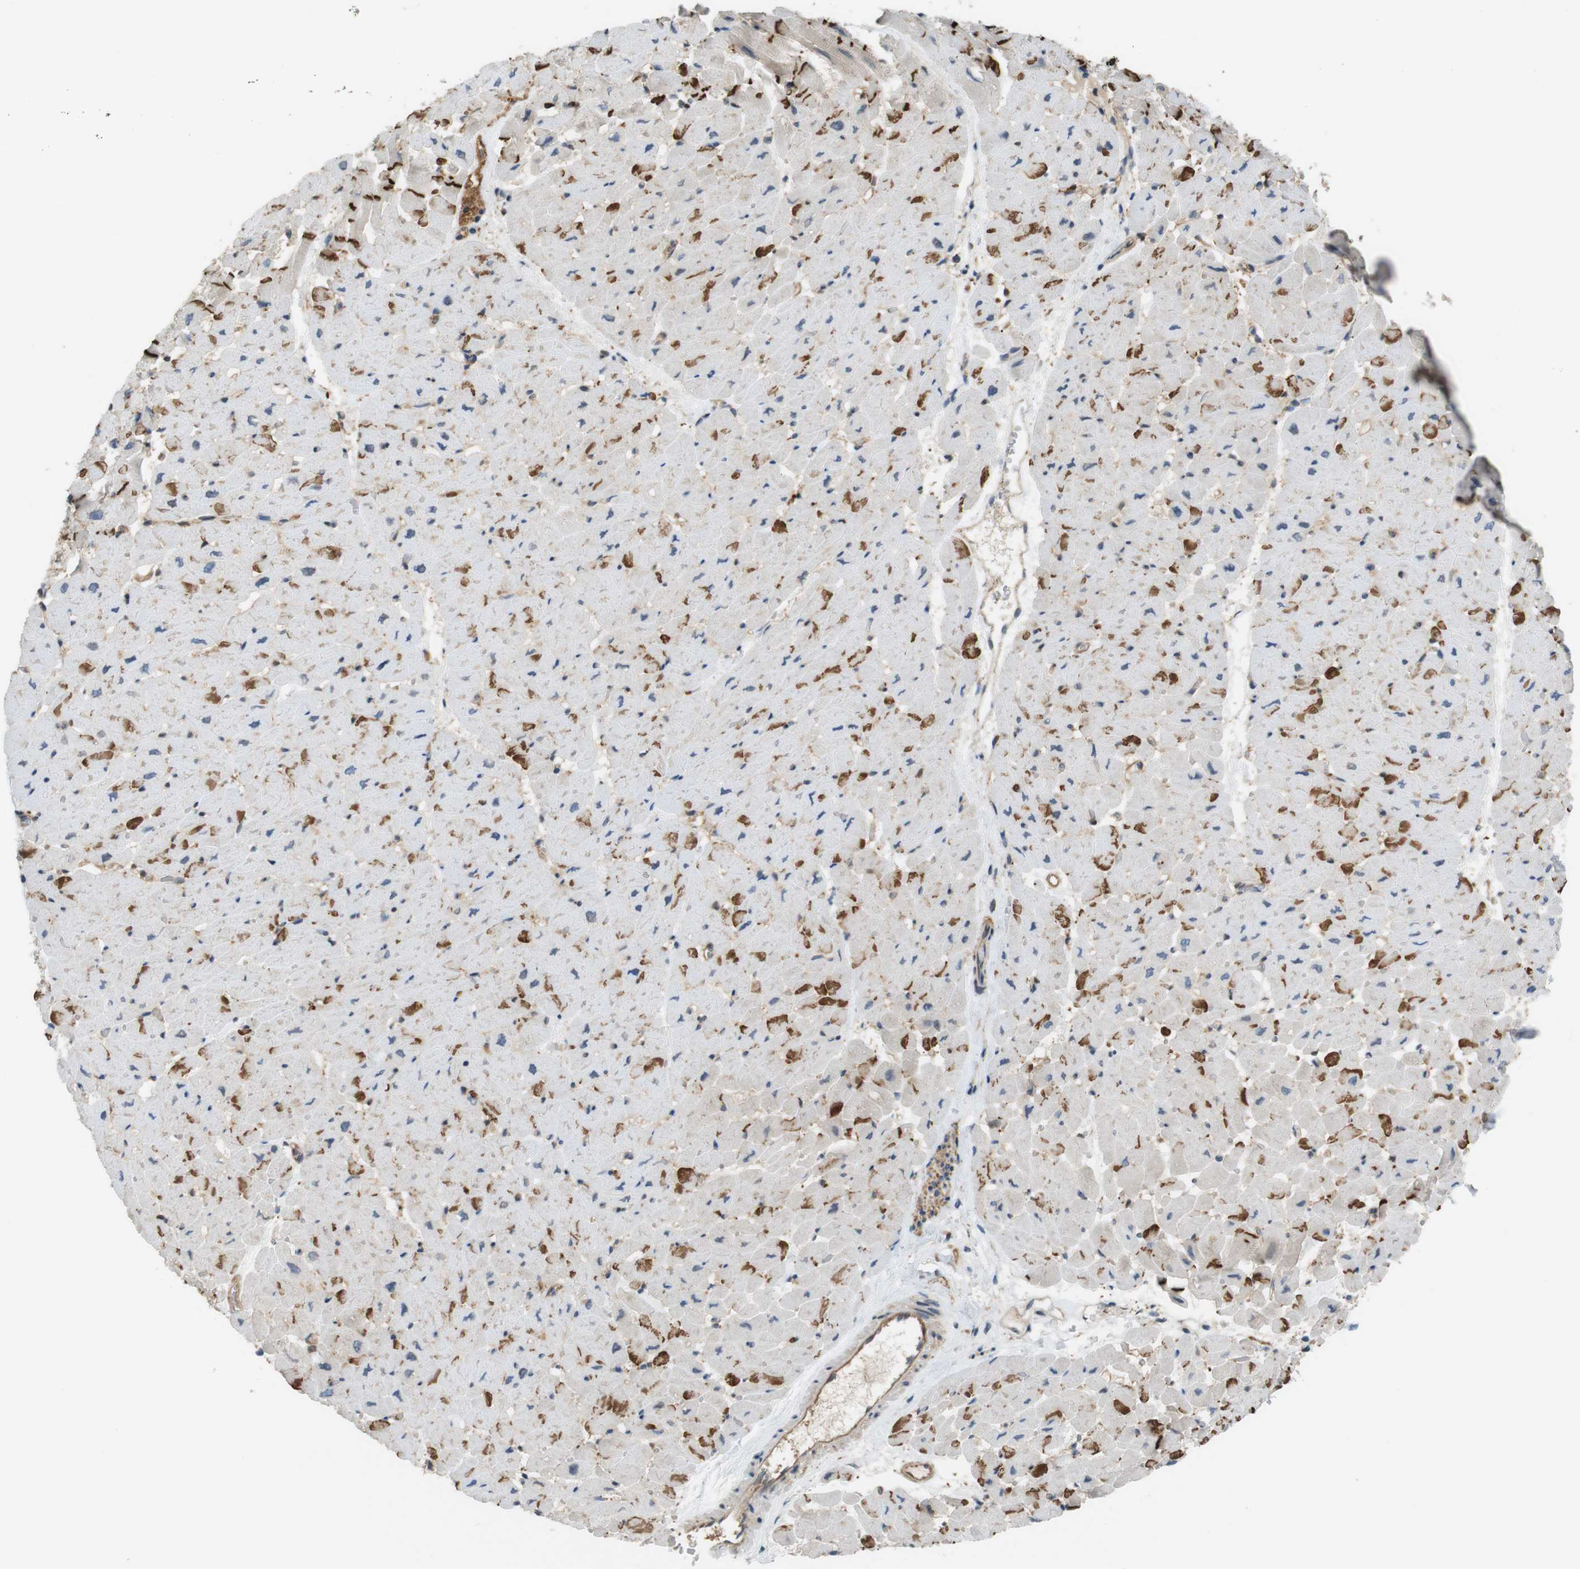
{"staining": {"intensity": "moderate", "quantity": "25%-75%", "location": "cytoplasmic/membranous"}, "tissue": "heart muscle", "cell_type": "Cardiomyocytes", "image_type": "normal", "snomed": [{"axis": "morphology", "description": "Normal tissue, NOS"}, {"axis": "topography", "description": "Heart"}], "caption": "Normal heart muscle reveals moderate cytoplasmic/membranous positivity in approximately 25%-75% of cardiomyocytes (DAB IHC with brightfield microscopy, high magnification)..", "gene": "PCDH10", "patient": {"sex": "male", "age": 45}}